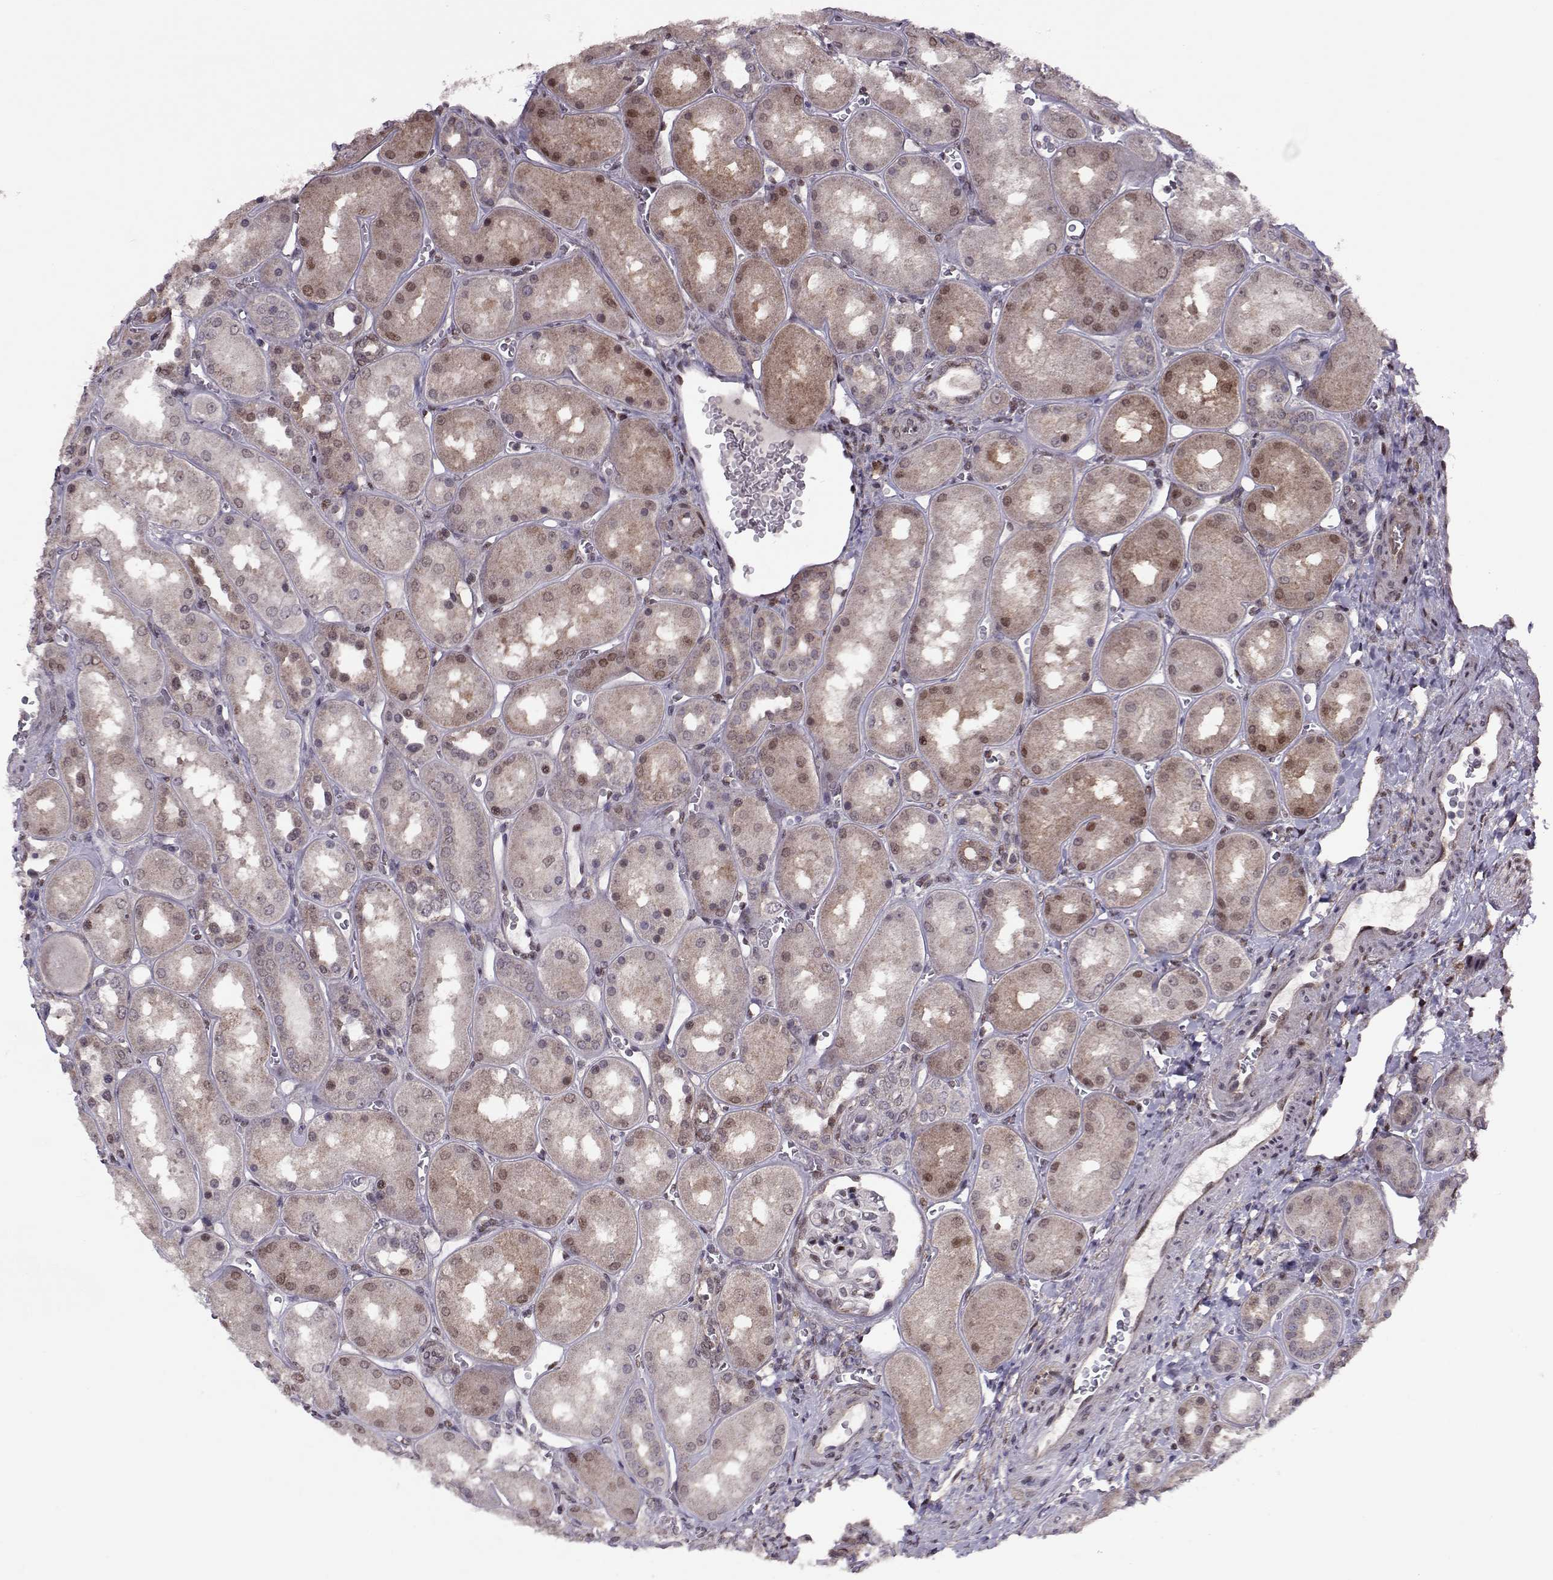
{"staining": {"intensity": "negative", "quantity": "none", "location": "none"}, "tissue": "kidney", "cell_type": "Cells in glomeruli", "image_type": "normal", "snomed": [{"axis": "morphology", "description": "Normal tissue, NOS"}, {"axis": "topography", "description": "Kidney"}], "caption": "Micrograph shows no protein expression in cells in glomeruli of normal kidney.", "gene": "CDK4", "patient": {"sex": "male", "age": 73}}